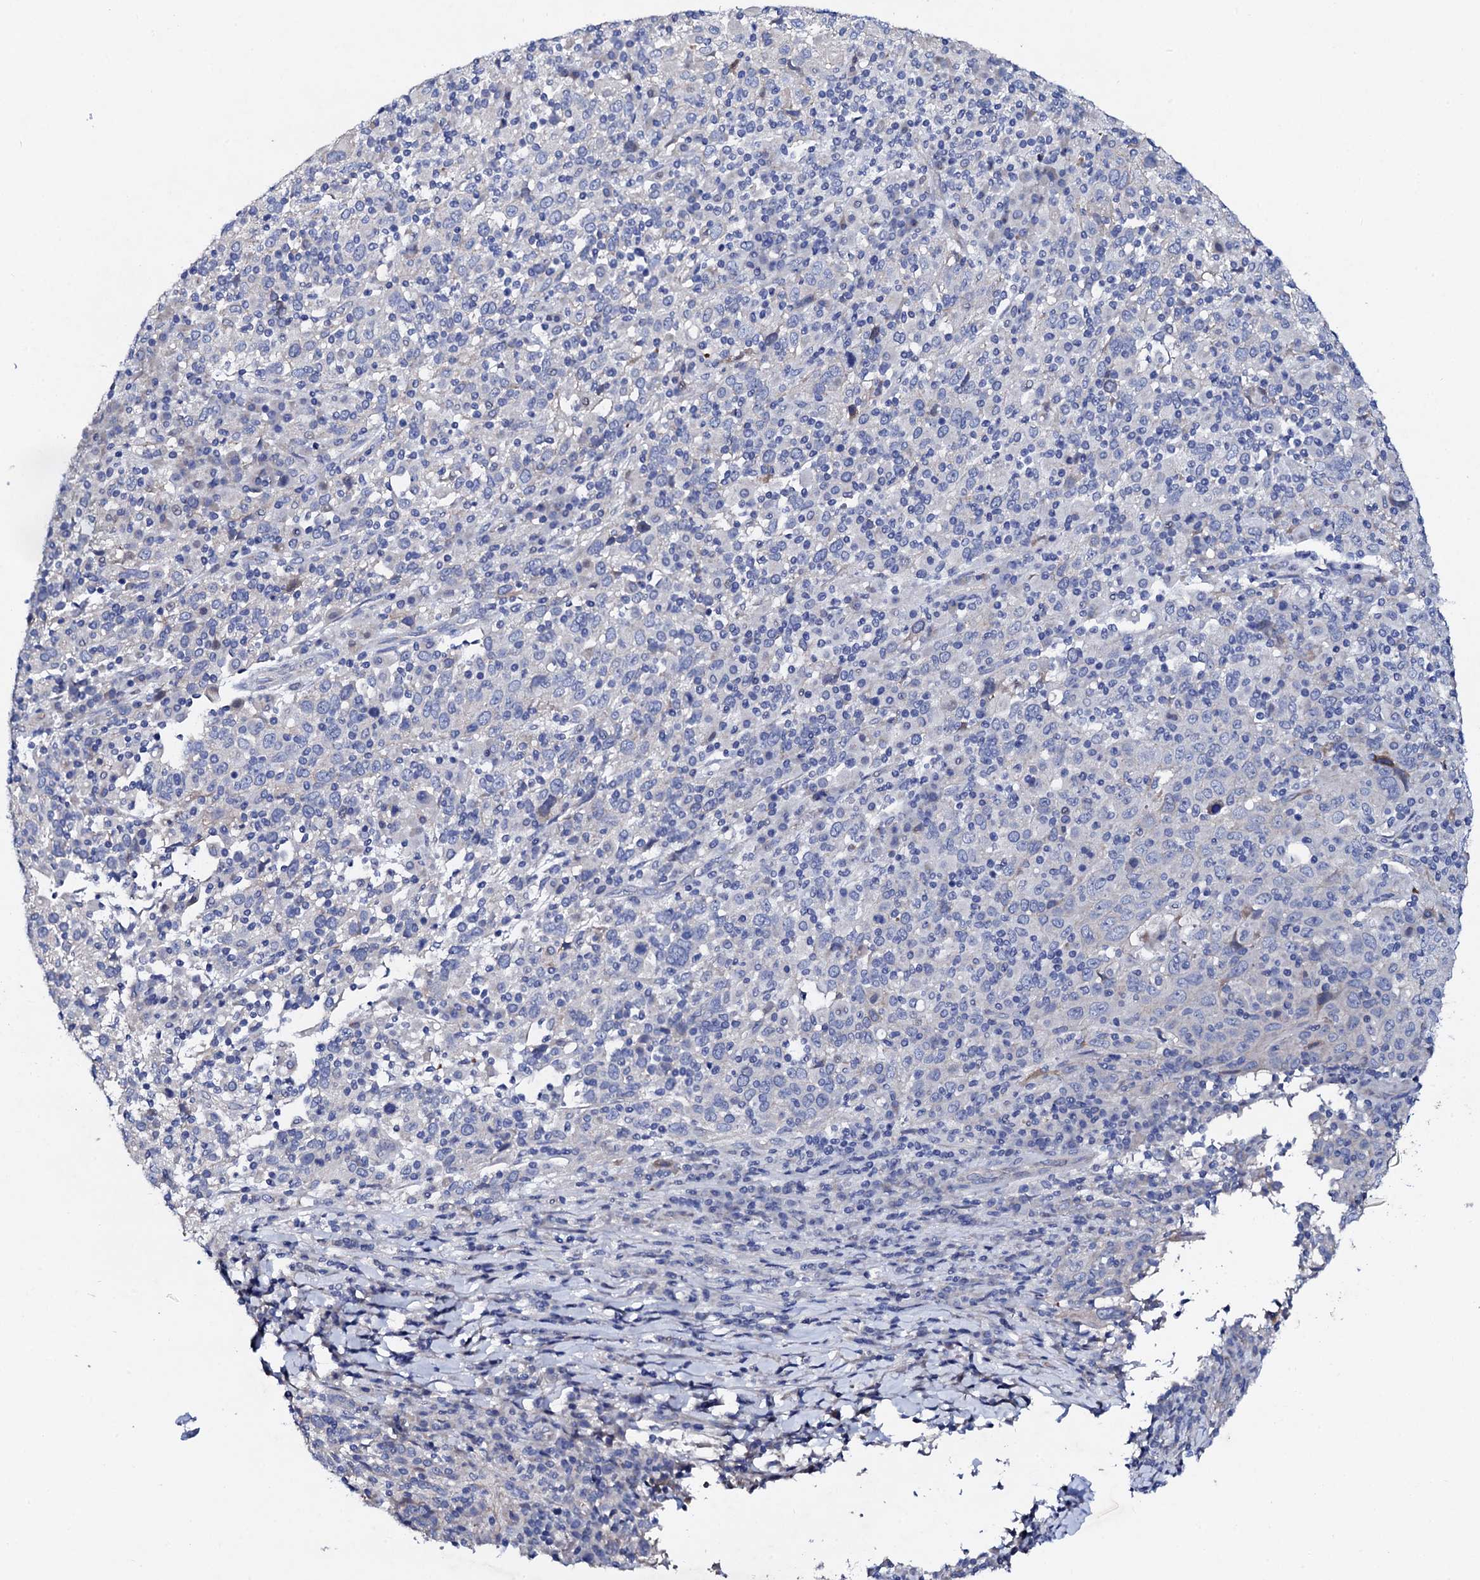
{"staining": {"intensity": "negative", "quantity": "none", "location": "none"}, "tissue": "cervical cancer", "cell_type": "Tumor cells", "image_type": "cancer", "snomed": [{"axis": "morphology", "description": "Squamous cell carcinoma, NOS"}, {"axis": "topography", "description": "Cervix"}], "caption": "Tumor cells show no significant staining in cervical cancer.", "gene": "TRDN", "patient": {"sex": "female", "age": 46}}